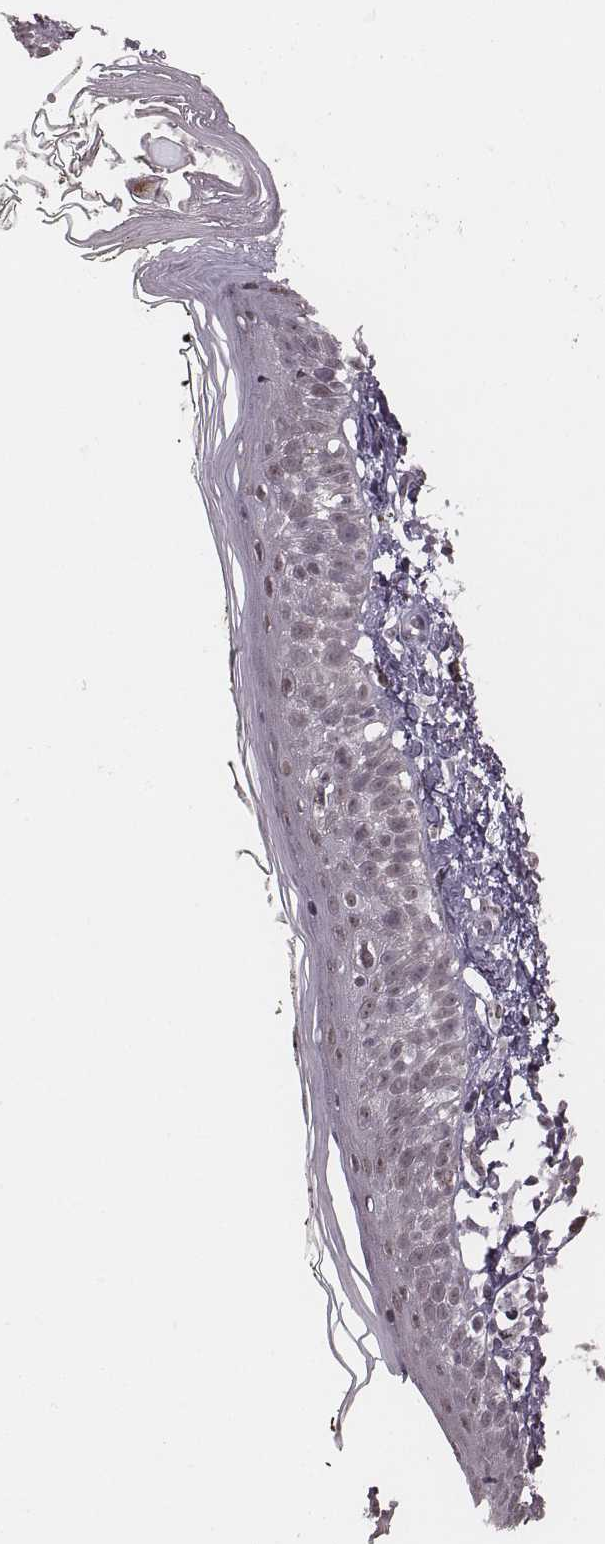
{"staining": {"intensity": "negative", "quantity": "none", "location": "none"}, "tissue": "skin", "cell_type": "Fibroblasts", "image_type": "normal", "snomed": [{"axis": "morphology", "description": "Normal tissue, NOS"}, {"axis": "topography", "description": "Skin"}], "caption": "High power microscopy image of an immunohistochemistry (IHC) photomicrograph of unremarkable skin, revealing no significant staining in fibroblasts.", "gene": "RPGRIP1", "patient": {"sex": "male", "age": 76}}